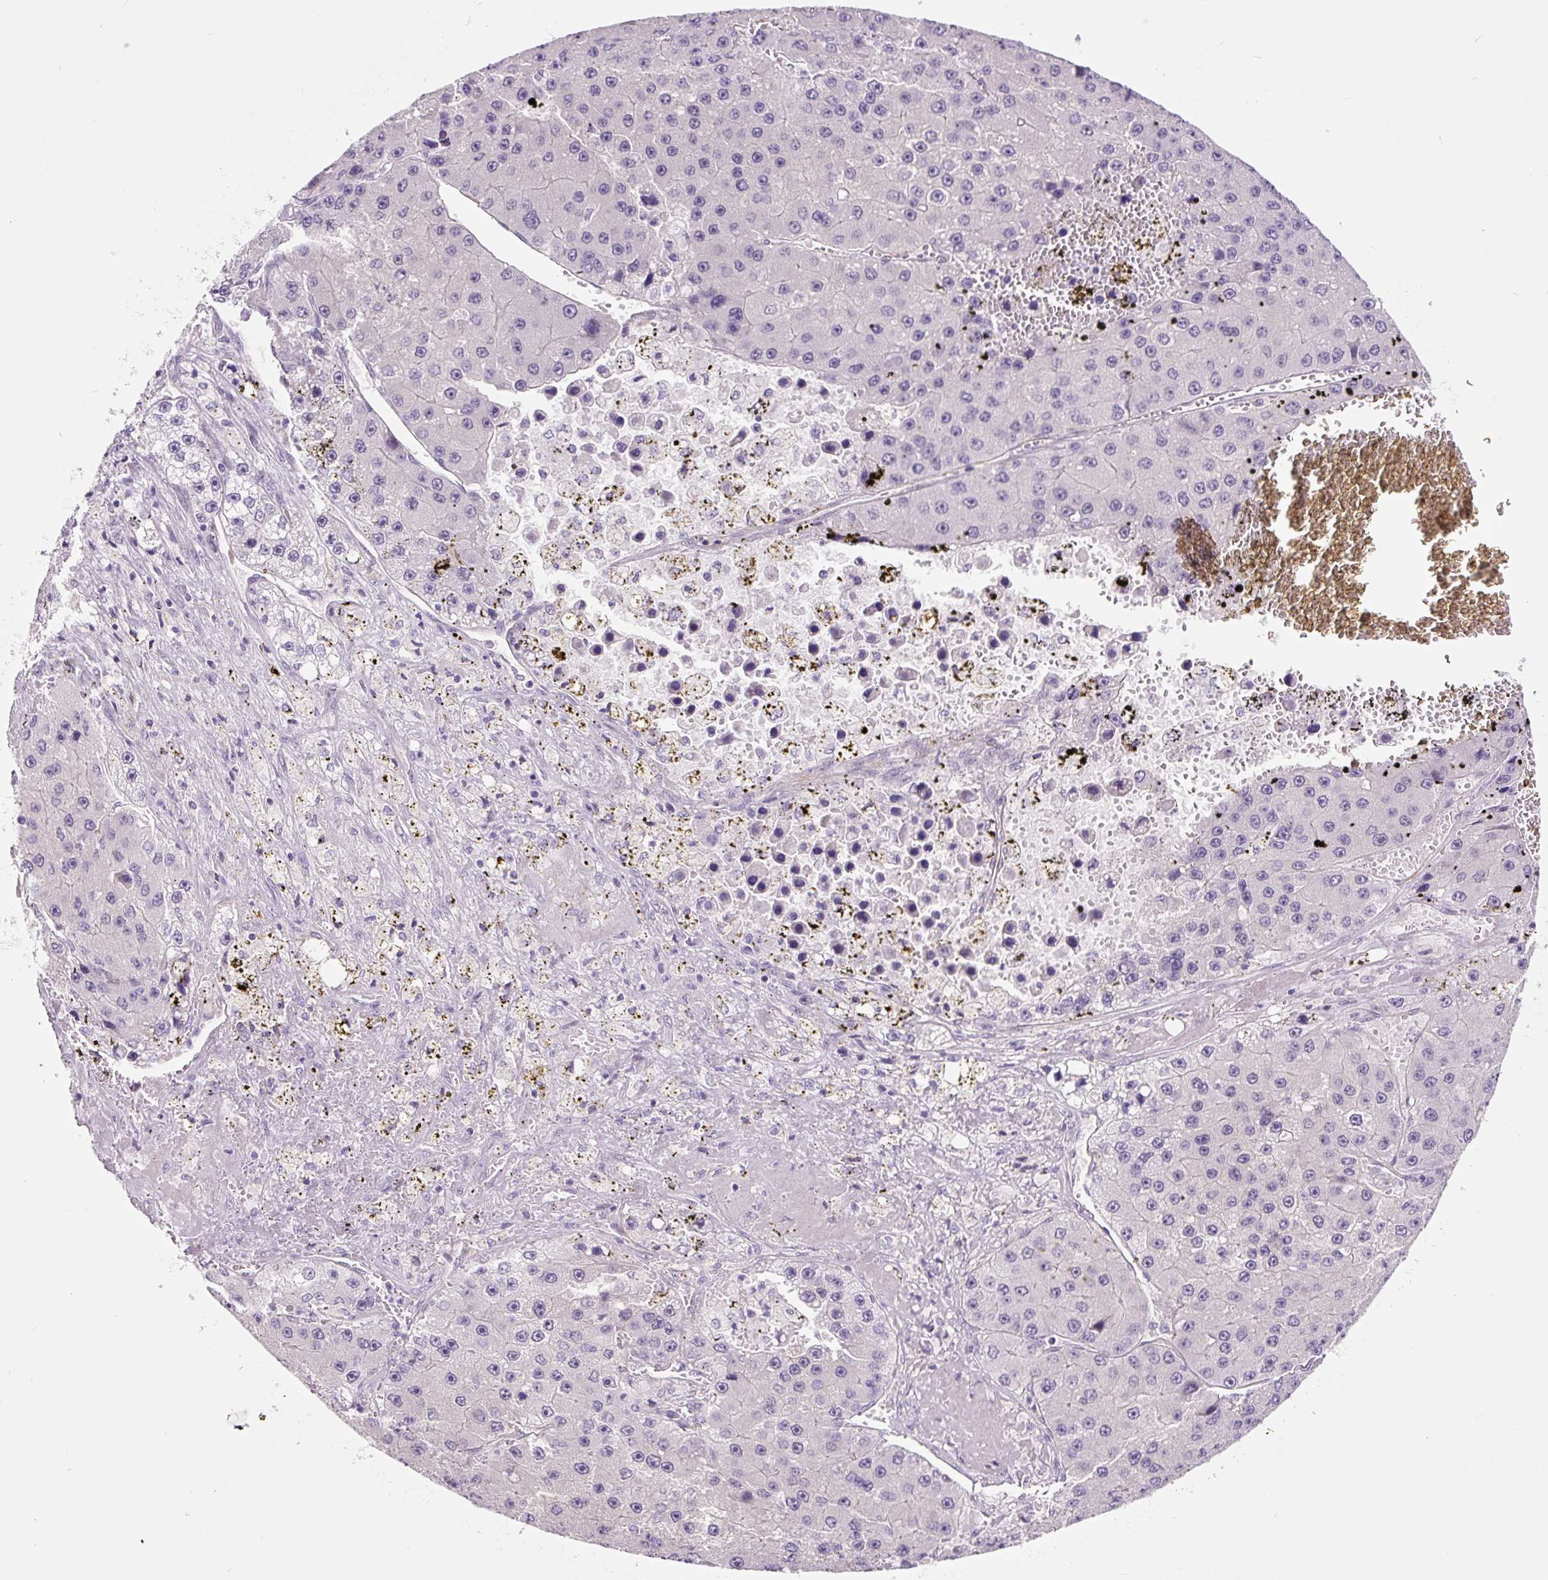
{"staining": {"intensity": "negative", "quantity": "none", "location": "none"}, "tissue": "liver cancer", "cell_type": "Tumor cells", "image_type": "cancer", "snomed": [{"axis": "morphology", "description": "Carcinoma, Hepatocellular, NOS"}, {"axis": "topography", "description": "Liver"}], "caption": "Immunohistochemistry photomicrograph of neoplastic tissue: human liver cancer (hepatocellular carcinoma) stained with DAB displays no significant protein staining in tumor cells.", "gene": "CCL25", "patient": {"sex": "female", "age": 73}}